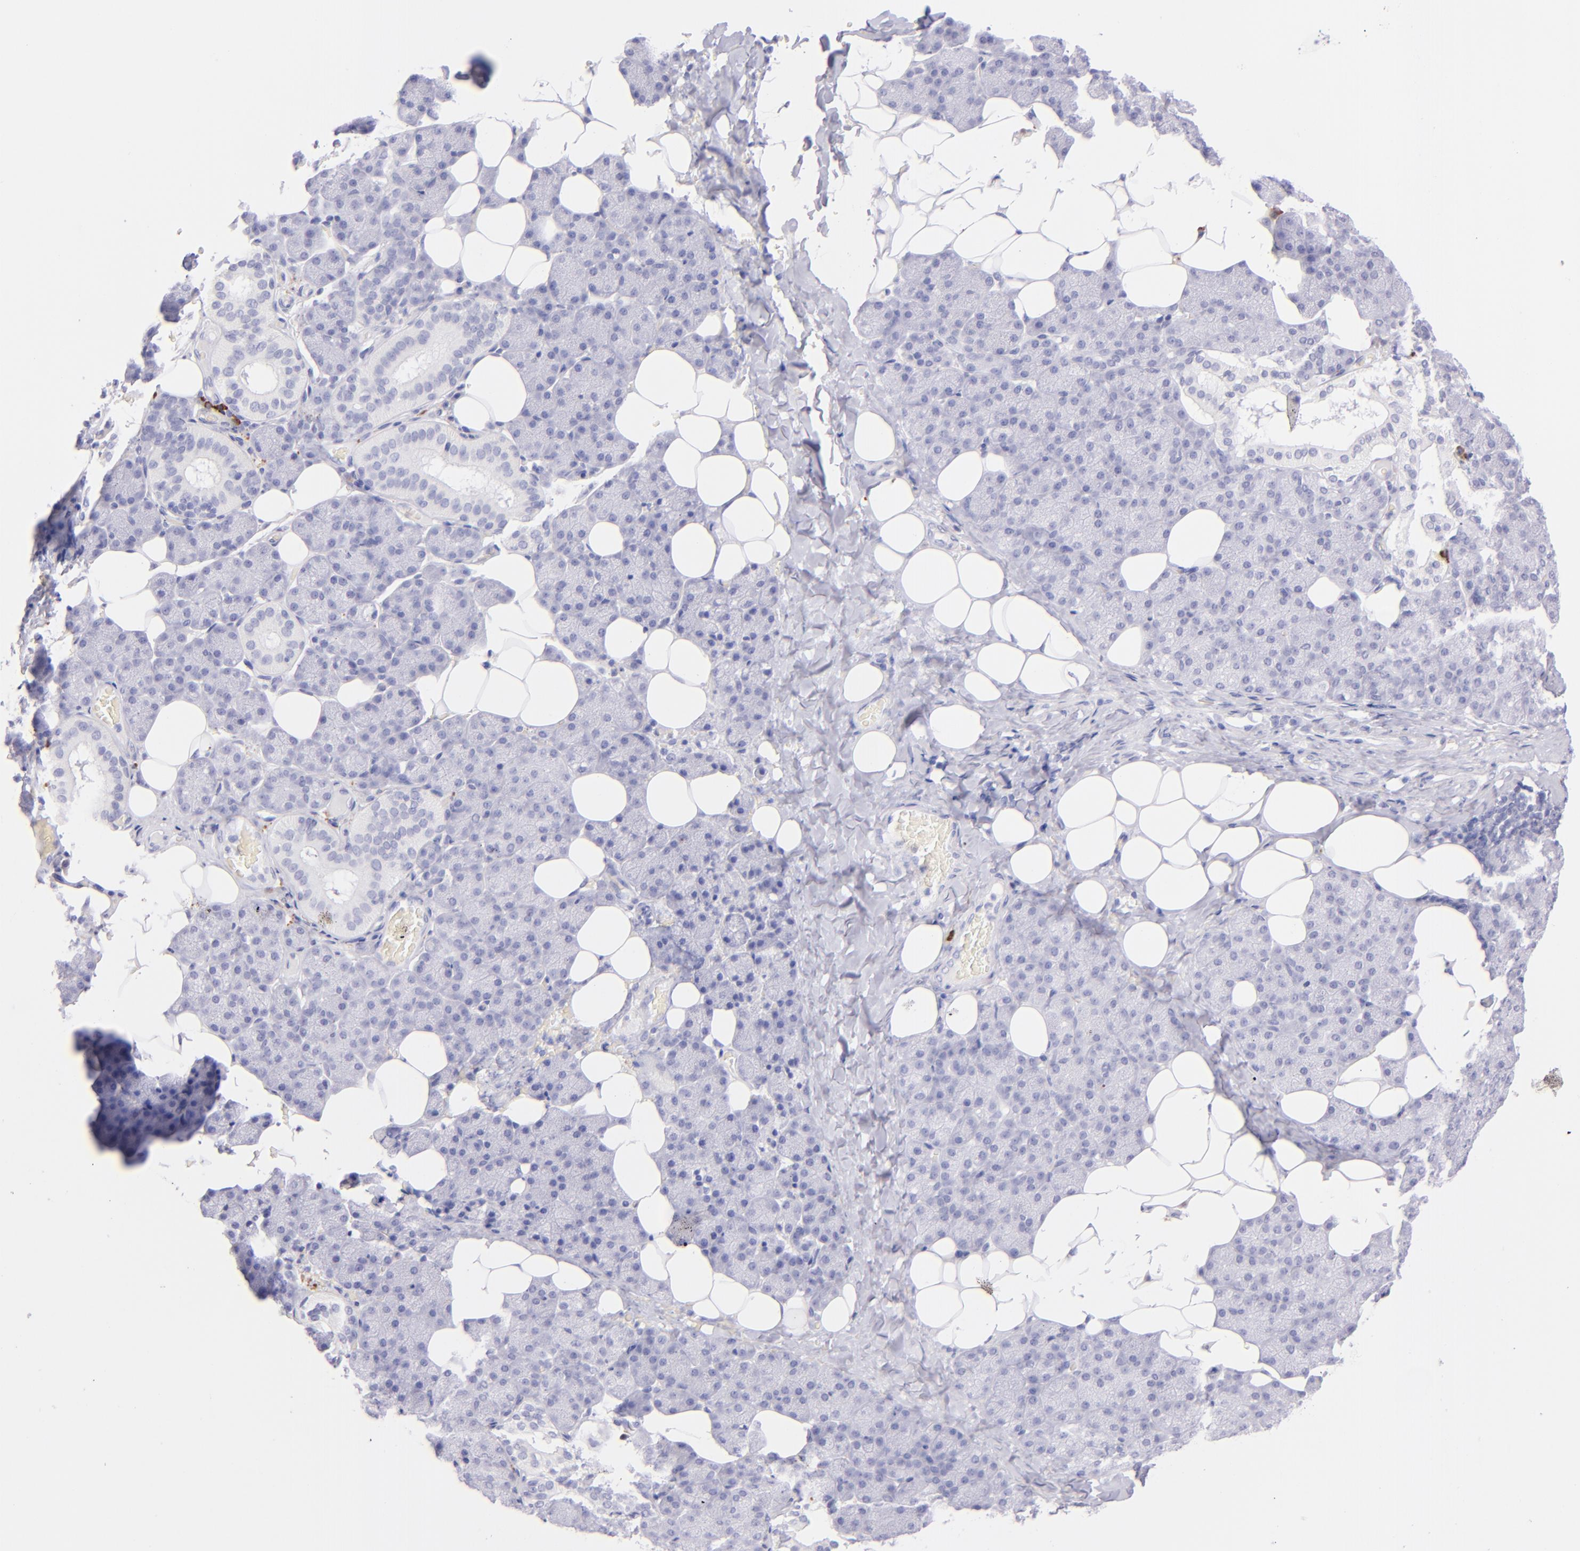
{"staining": {"intensity": "negative", "quantity": "none", "location": "none"}, "tissue": "salivary gland", "cell_type": "Glandular cells", "image_type": "normal", "snomed": [{"axis": "morphology", "description": "Normal tissue, NOS"}, {"axis": "topography", "description": "Lymph node"}, {"axis": "topography", "description": "Salivary gland"}], "caption": "Immunohistochemical staining of unremarkable human salivary gland reveals no significant expression in glandular cells.", "gene": "SDC1", "patient": {"sex": "male", "age": 8}}